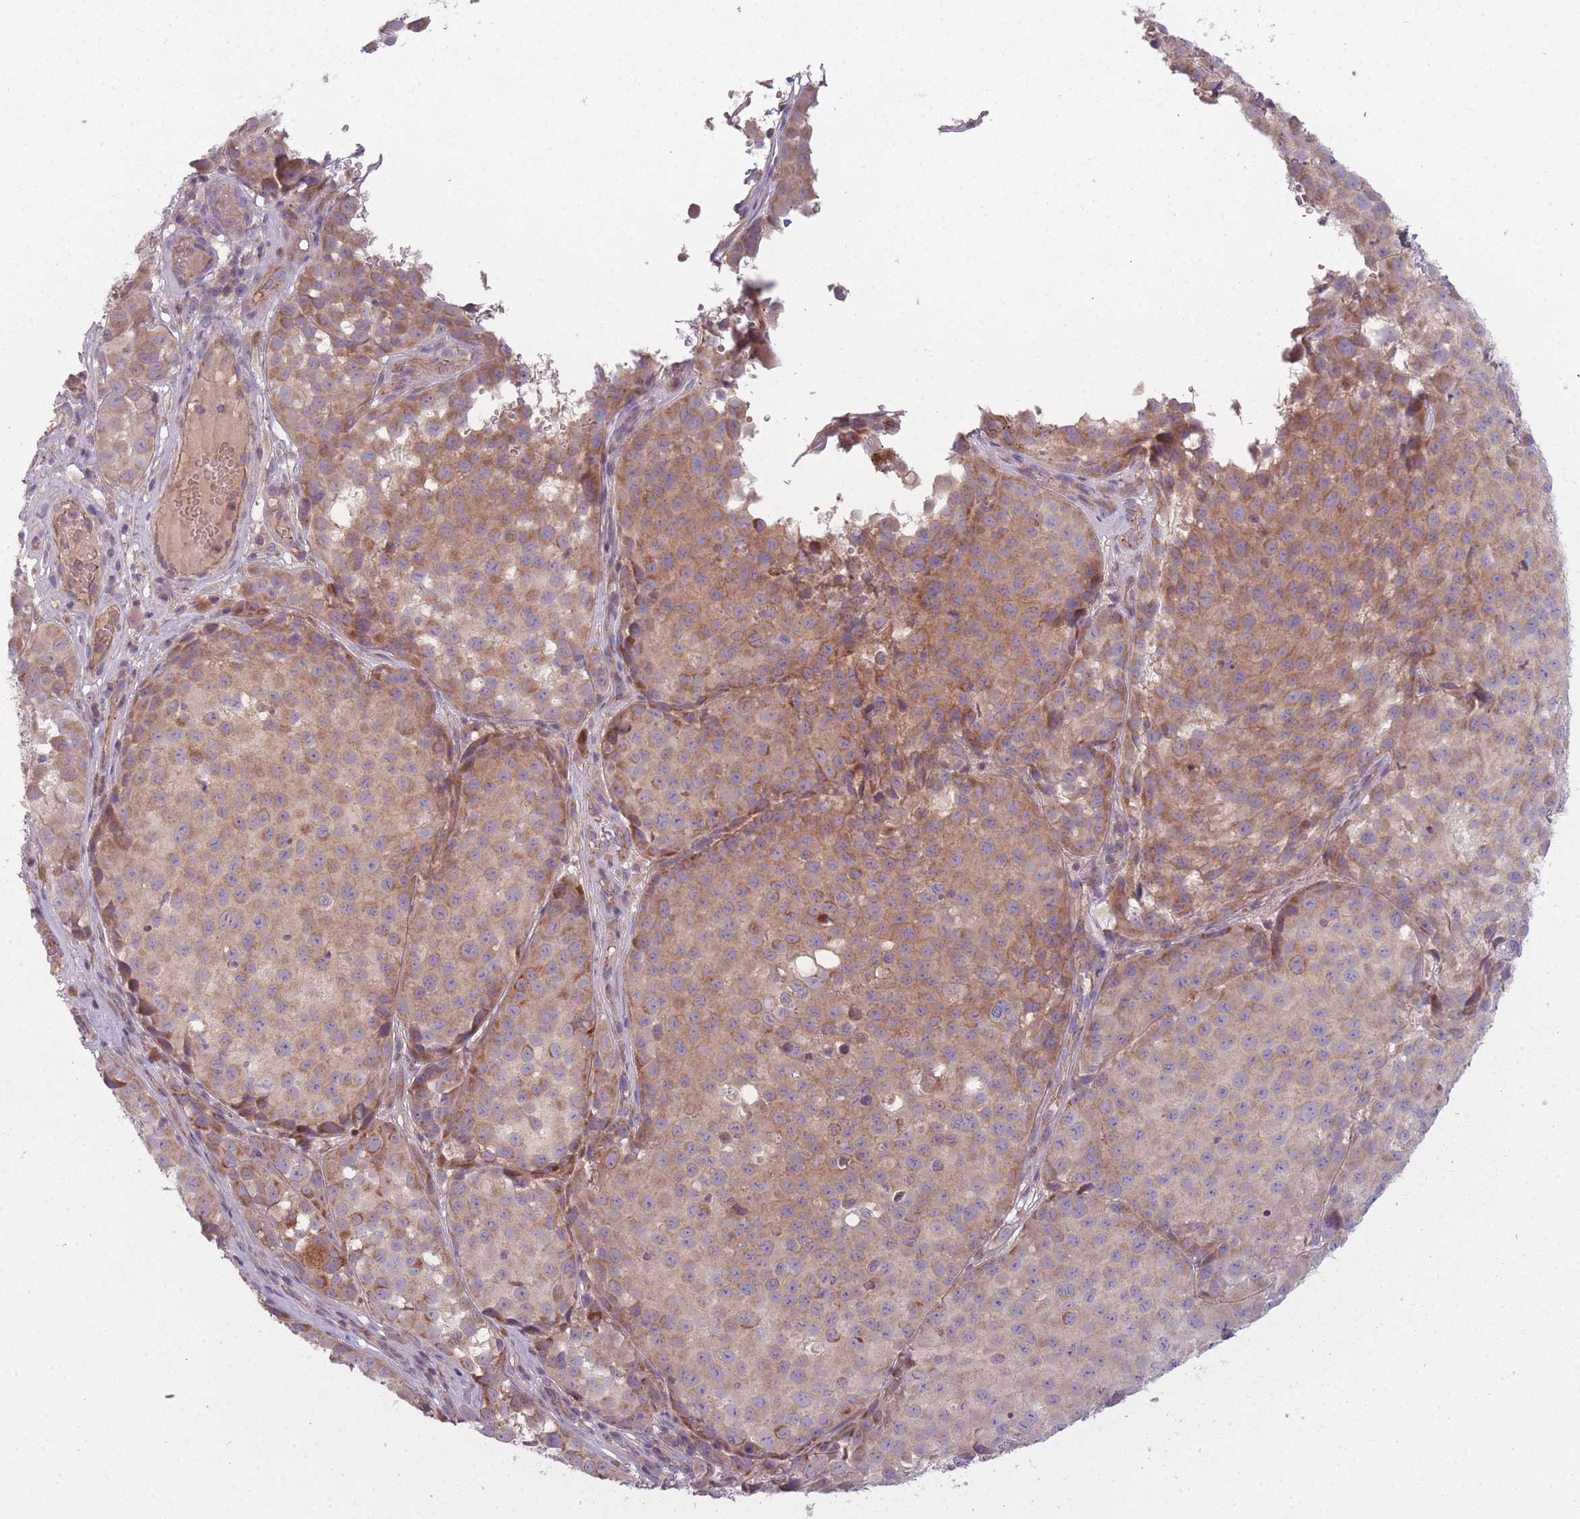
{"staining": {"intensity": "moderate", "quantity": "25%-75%", "location": "cytoplasmic/membranous"}, "tissue": "melanoma", "cell_type": "Tumor cells", "image_type": "cancer", "snomed": [{"axis": "morphology", "description": "Malignant melanoma, NOS"}, {"axis": "topography", "description": "Skin"}], "caption": "A brown stain labels moderate cytoplasmic/membranous staining of a protein in melanoma tumor cells.", "gene": "NT5DC2", "patient": {"sex": "male", "age": 64}}